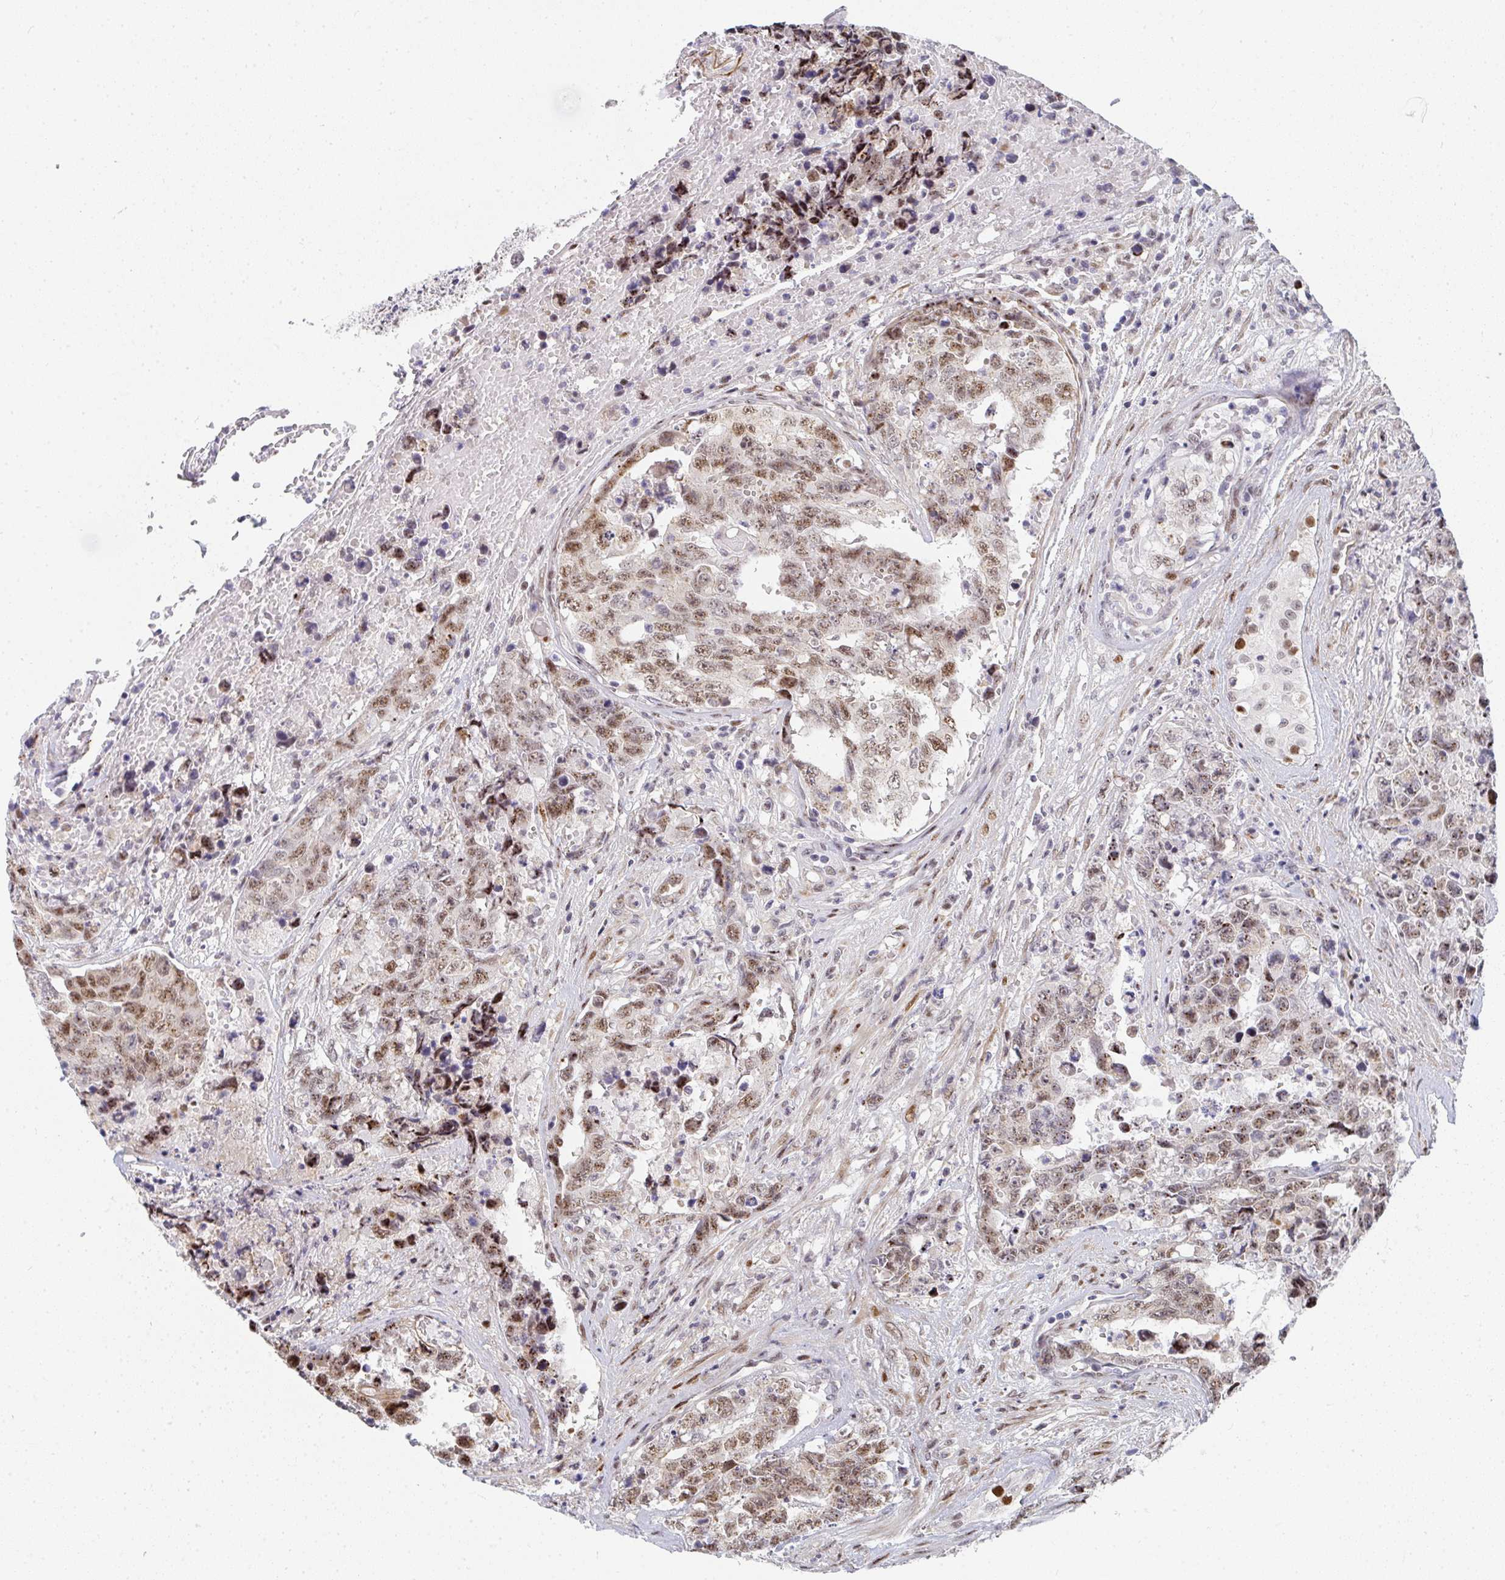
{"staining": {"intensity": "moderate", "quantity": ">75%", "location": "nuclear"}, "tissue": "testis cancer", "cell_type": "Tumor cells", "image_type": "cancer", "snomed": [{"axis": "morphology", "description": "Normal tissue, NOS"}, {"axis": "morphology", "description": "Carcinoma, Embryonal, NOS"}, {"axis": "topography", "description": "Testis"}, {"axis": "topography", "description": "Epididymis"}], "caption": "This micrograph exhibits IHC staining of testis cancer (embryonal carcinoma), with medium moderate nuclear staining in approximately >75% of tumor cells.", "gene": "ZIC3", "patient": {"sex": "male", "age": 25}}